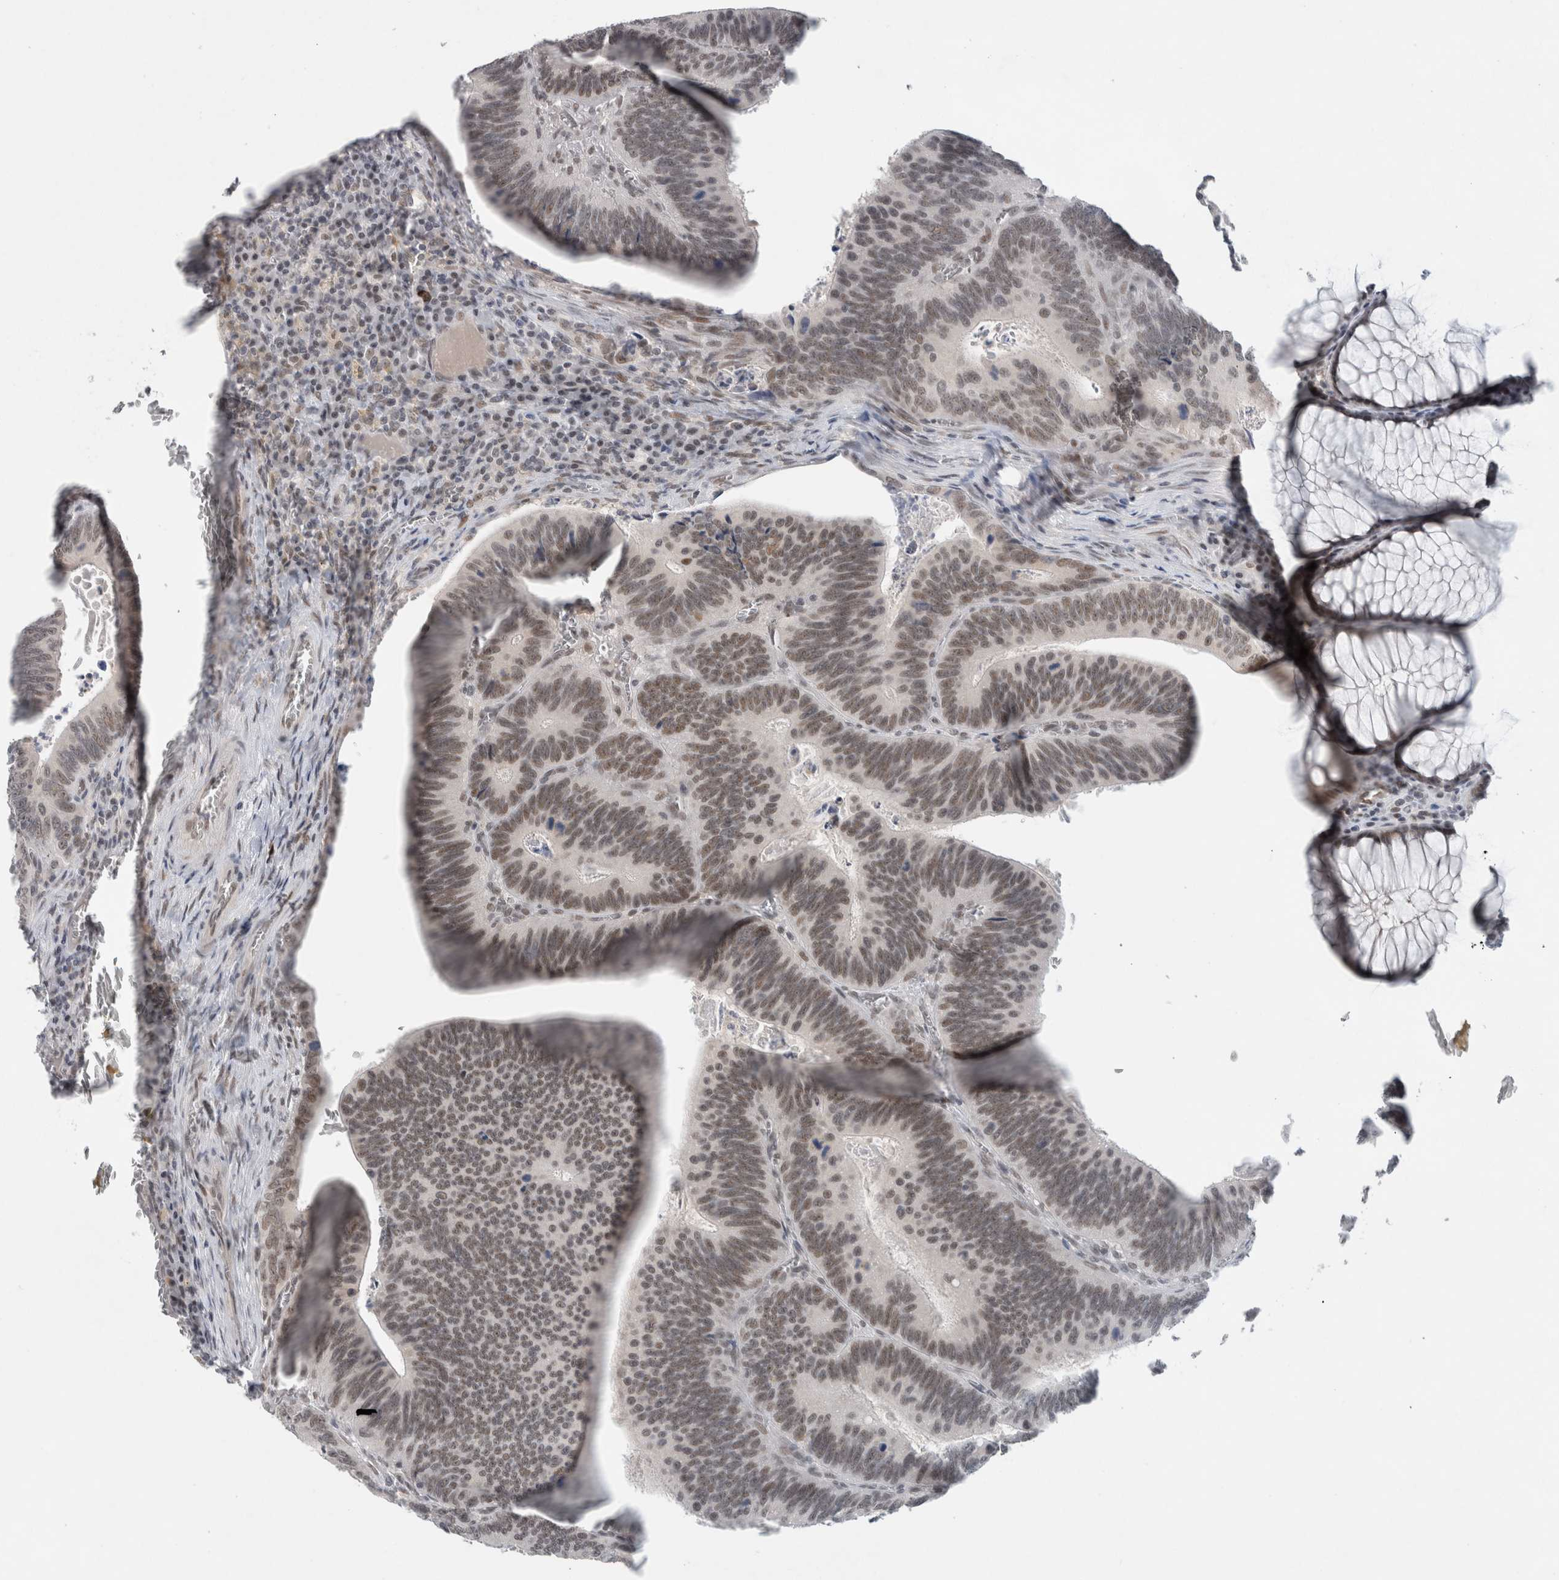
{"staining": {"intensity": "weak", "quantity": ">75%", "location": "nuclear"}, "tissue": "colorectal cancer", "cell_type": "Tumor cells", "image_type": "cancer", "snomed": [{"axis": "morphology", "description": "Inflammation, NOS"}, {"axis": "morphology", "description": "Adenocarcinoma, NOS"}, {"axis": "topography", "description": "Colon"}], "caption": "Colorectal cancer (adenocarcinoma) stained for a protein exhibits weak nuclear positivity in tumor cells.", "gene": "PRXL2A", "patient": {"sex": "male", "age": 72}}